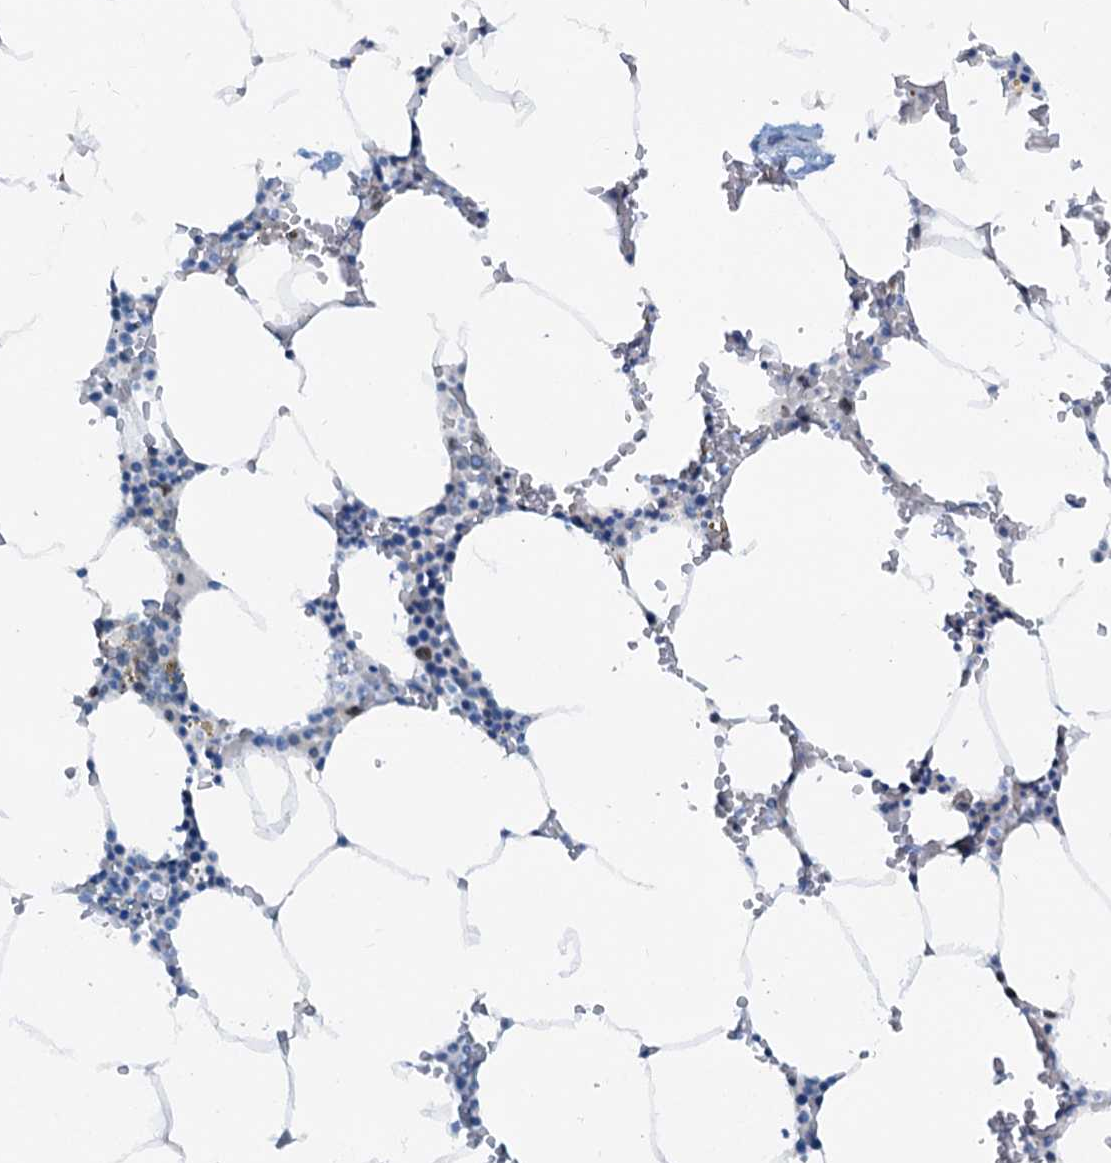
{"staining": {"intensity": "weak", "quantity": "<25%", "location": "nuclear"}, "tissue": "bone marrow", "cell_type": "Hematopoietic cells", "image_type": "normal", "snomed": [{"axis": "morphology", "description": "Normal tissue, NOS"}, {"axis": "topography", "description": "Bone marrow"}], "caption": "A photomicrograph of bone marrow stained for a protein exhibits no brown staining in hematopoietic cells. The staining is performed using DAB (3,3'-diaminobenzidine) brown chromogen with nuclei counter-stained in using hematoxylin.", "gene": "PTGES3", "patient": {"sex": "male", "age": 70}}